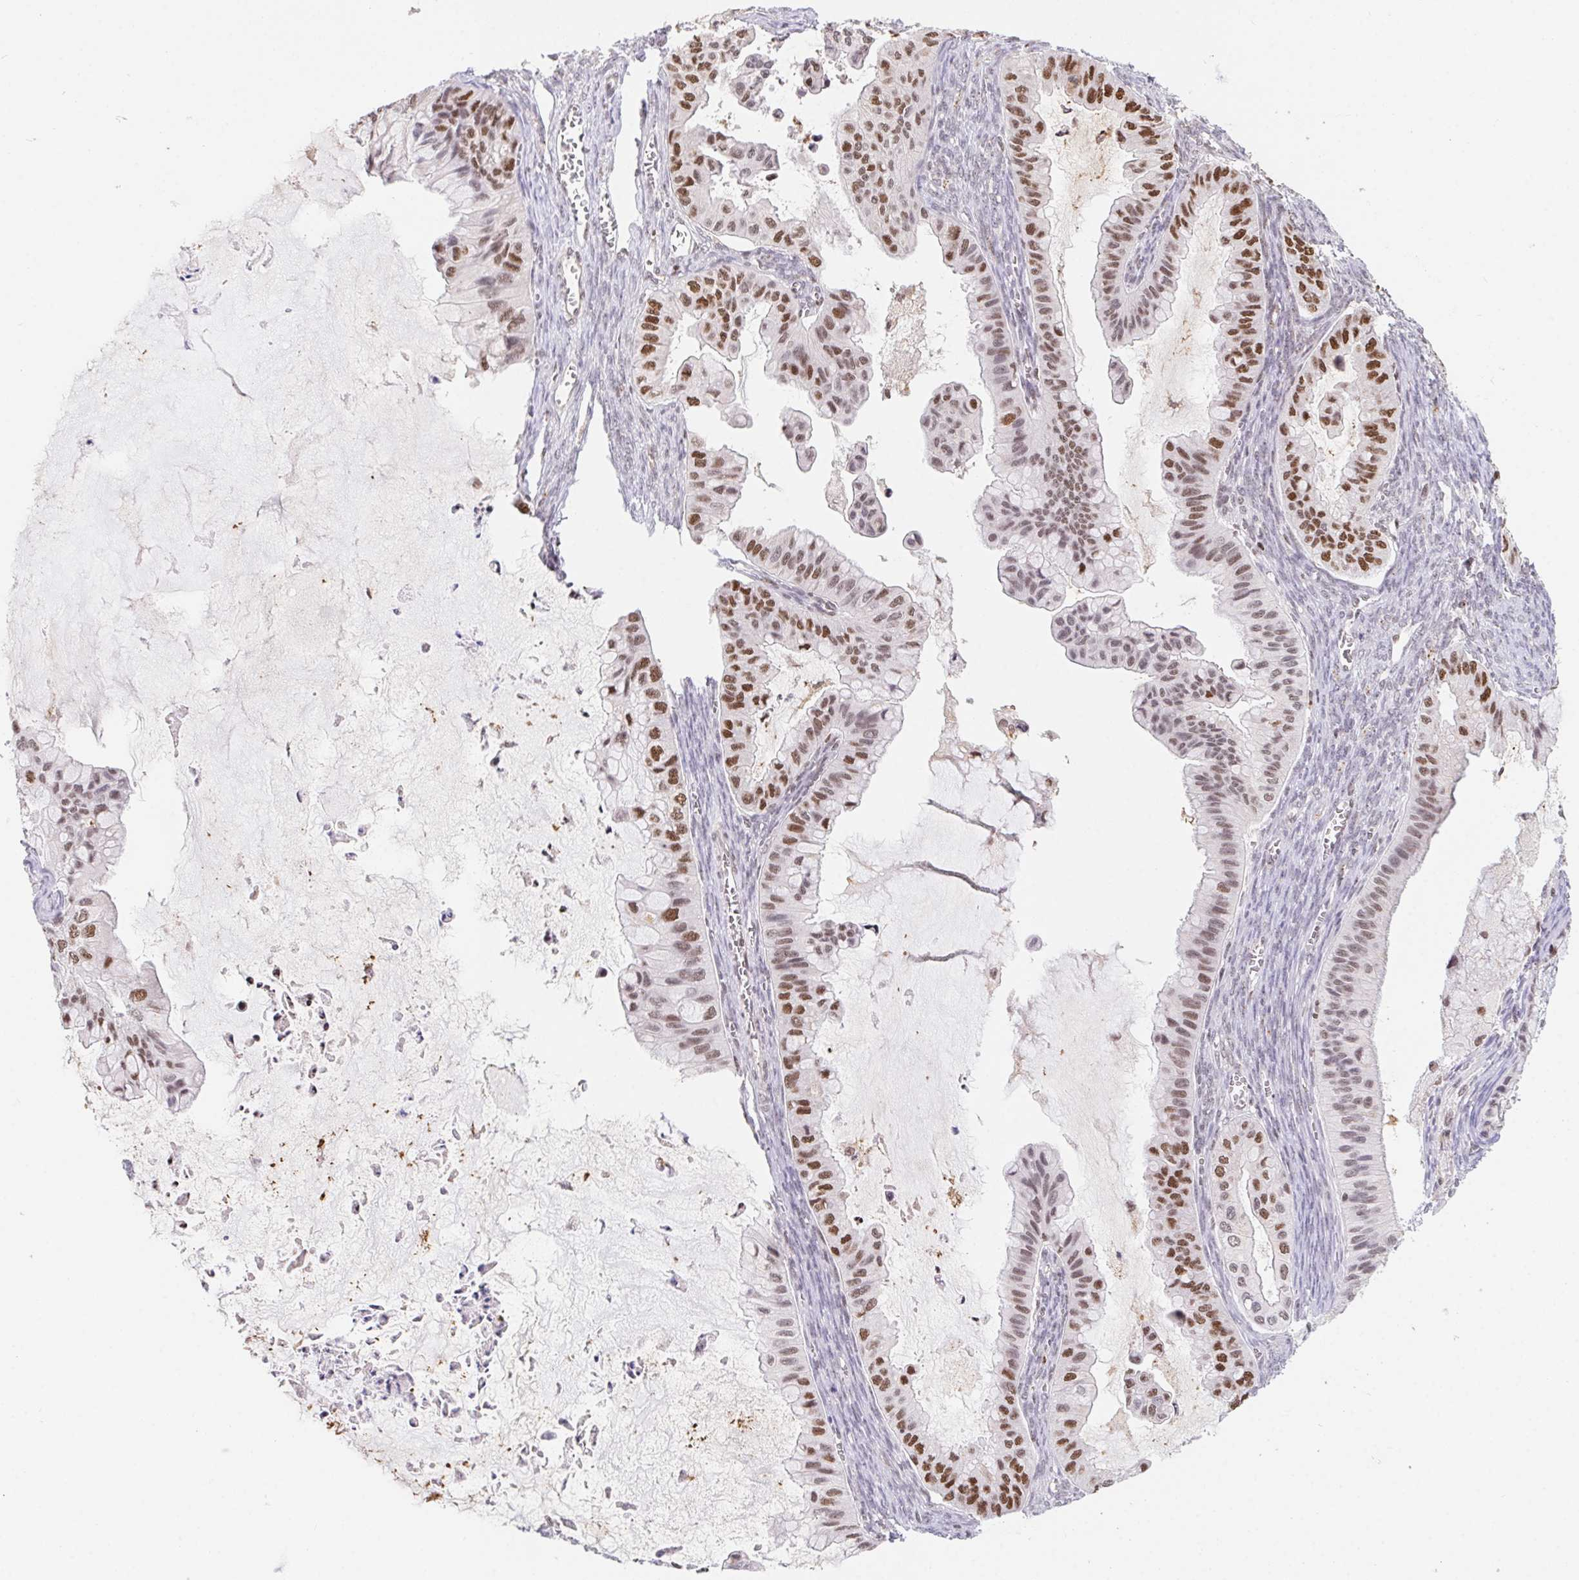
{"staining": {"intensity": "moderate", "quantity": ">75%", "location": "nuclear"}, "tissue": "ovarian cancer", "cell_type": "Tumor cells", "image_type": "cancer", "snomed": [{"axis": "morphology", "description": "Cystadenocarcinoma, mucinous, NOS"}, {"axis": "topography", "description": "Ovary"}], "caption": "Protein staining of mucinous cystadenocarcinoma (ovarian) tissue reveals moderate nuclear expression in approximately >75% of tumor cells. (Stains: DAB in brown, nuclei in blue, Microscopy: brightfield microscopy at high magnification).", "gene": "POLD3", "patient": {"sex": "female", "age": 72}}